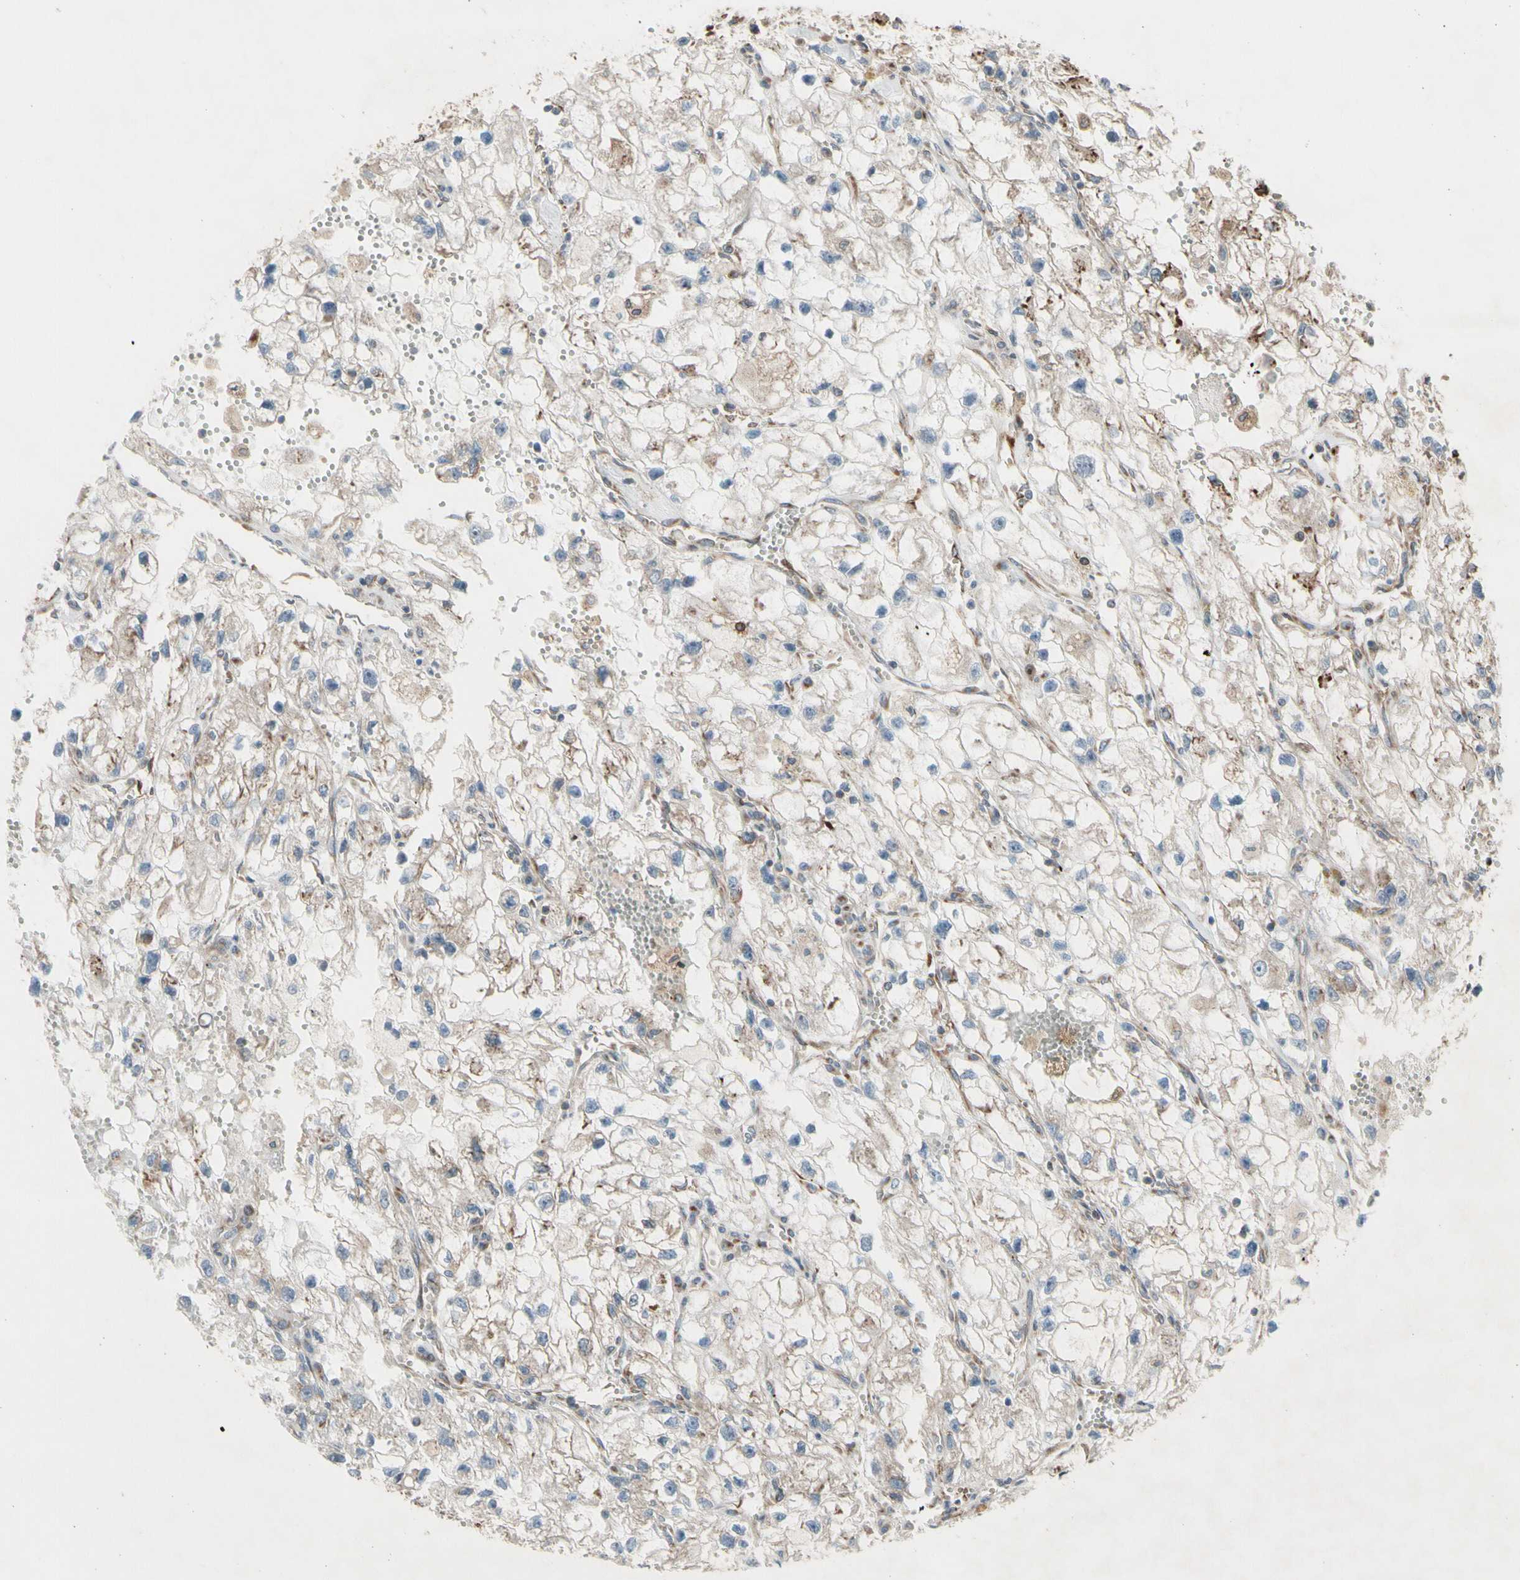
{"staining": {"intensity": "weak", "quantity": "<25%", "location": "cytoplasmic/membranous"}, "tissue": "renal cancer", "cell_type": "Tumor cells", "image_type": "cancer", "snomed": [{"axis": "morphology", "description": "Adenocarcinoma, NOS"}, {"axis": "topography", "description": "Kidney"}], "caption": "Adenocarcinoma (renal) was stained to show a protein in brown. There is no significant staining in tumor cells. (Stains: DAB immunohistochemistry with hematoxylin counter stain, Microscopy: brightfield microscopy at high magnification).", "gene": "SLC39A9", "patient": {"sex": "female", "age": 70}}